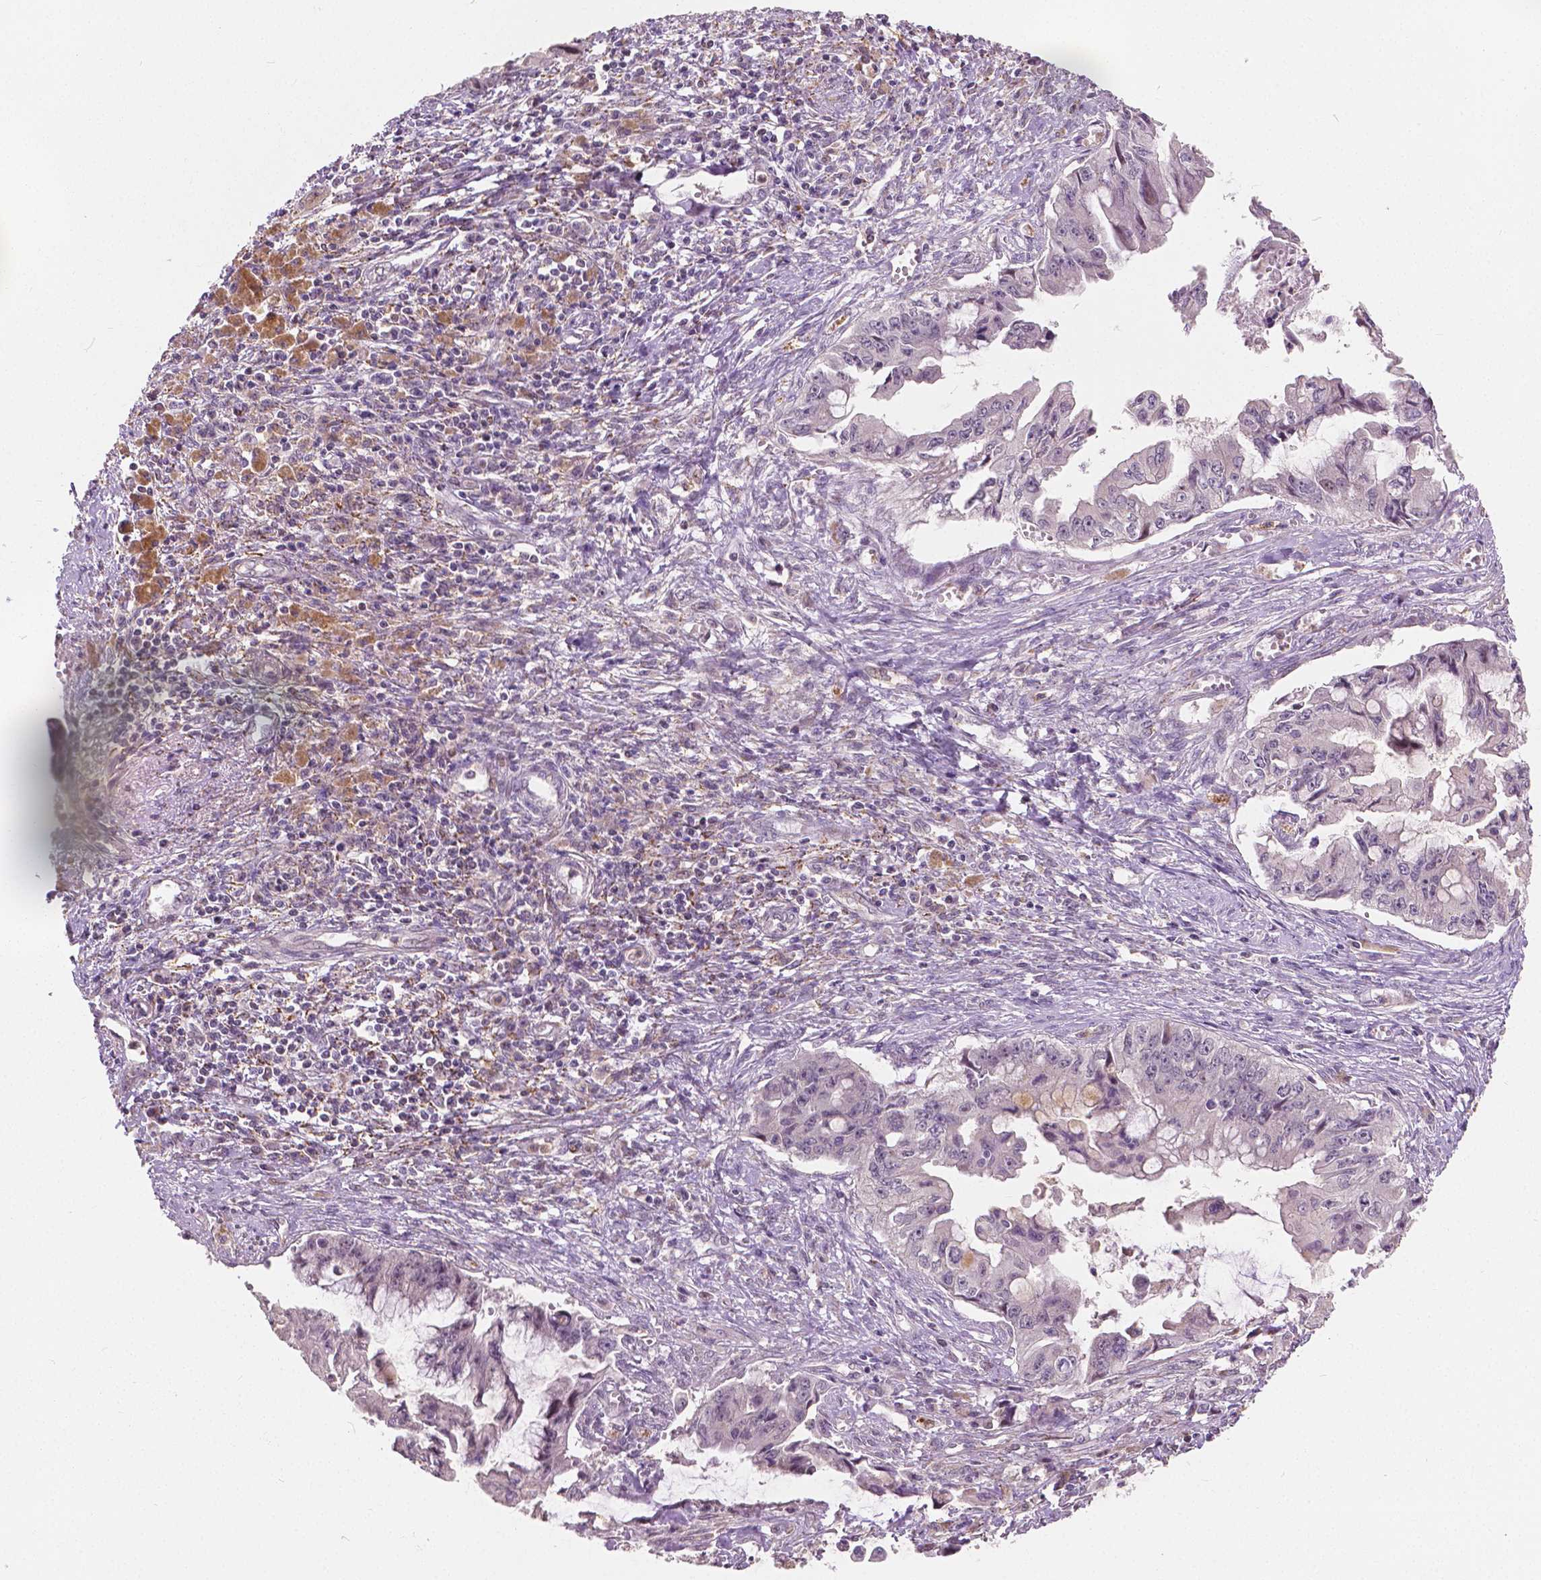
{"staining": {"intensity": "negative", "quantity": "none", "location": "none"}, "tissue": "pancreatic cancer", "cell_type": "Tumor cells", "image_type": "cancer", "snomed": [{"axis": "morphology", "description": "Adenocarcinoma, NOS"}, {"axis": "topography", "description": "Pancreas"}], "caption": "Immunohistochemistry histopathology image of neoplastic tissue: human adenocarcinoma (pancreatic) stained with DAB (3,3'-diaminobenzidine) exhibits no significant protein positivity in tumor cells.", "gene": "DLX6", "patient": {"sex": "male", "age": 66}}